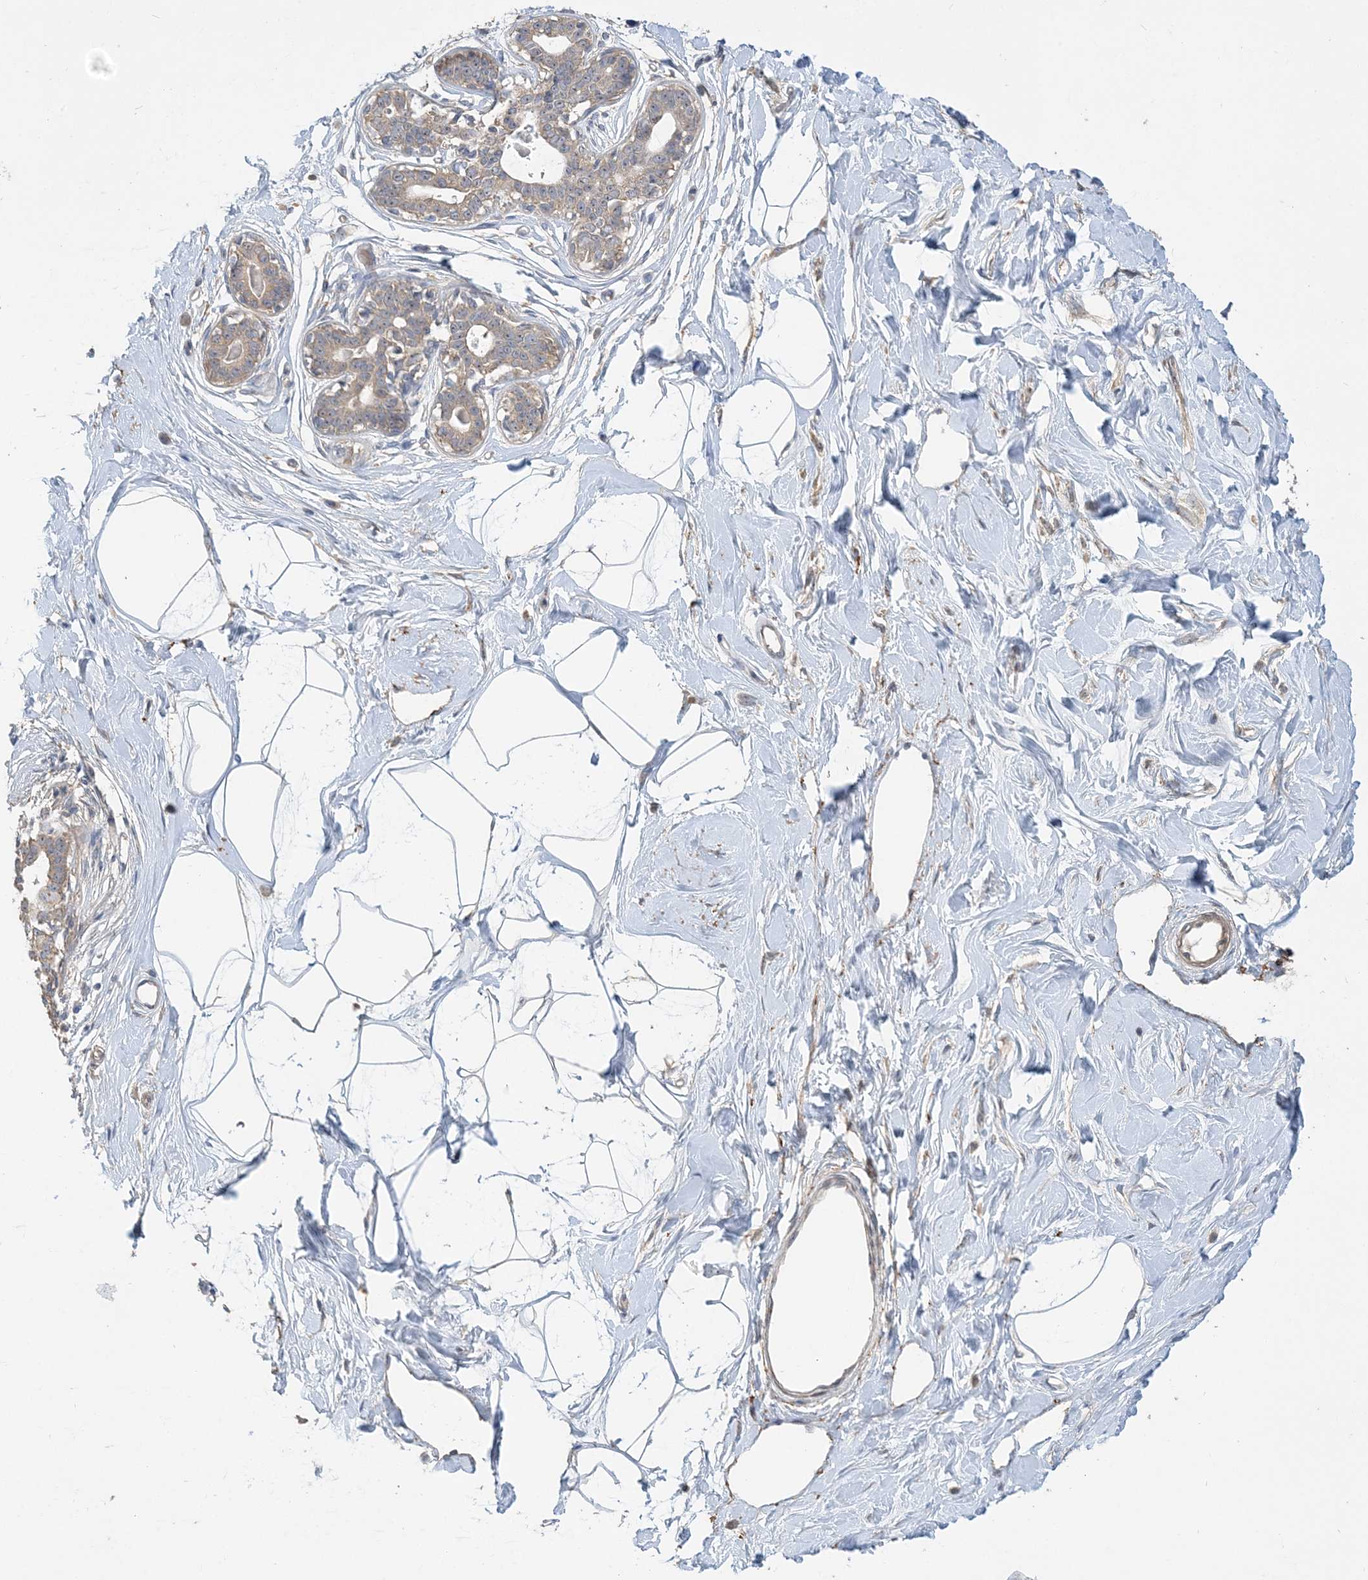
{"staining": {"intensity": "negative", "quantity": "none", "location": "none"}, "tissue": "breast", "cell_type": "Adipocytes", "image_type": "normal", "snomed": [{"axis": "morphology", "description": "Normal tissue, NOS"}, {"axis": "topography", "description": "Breast"}], "caption": "Protein analysis of unremarkable breast reveals no significant expression in adipocytes.", "gene": "FEZ2", "patient": {"sex": "female", "age": 45}}